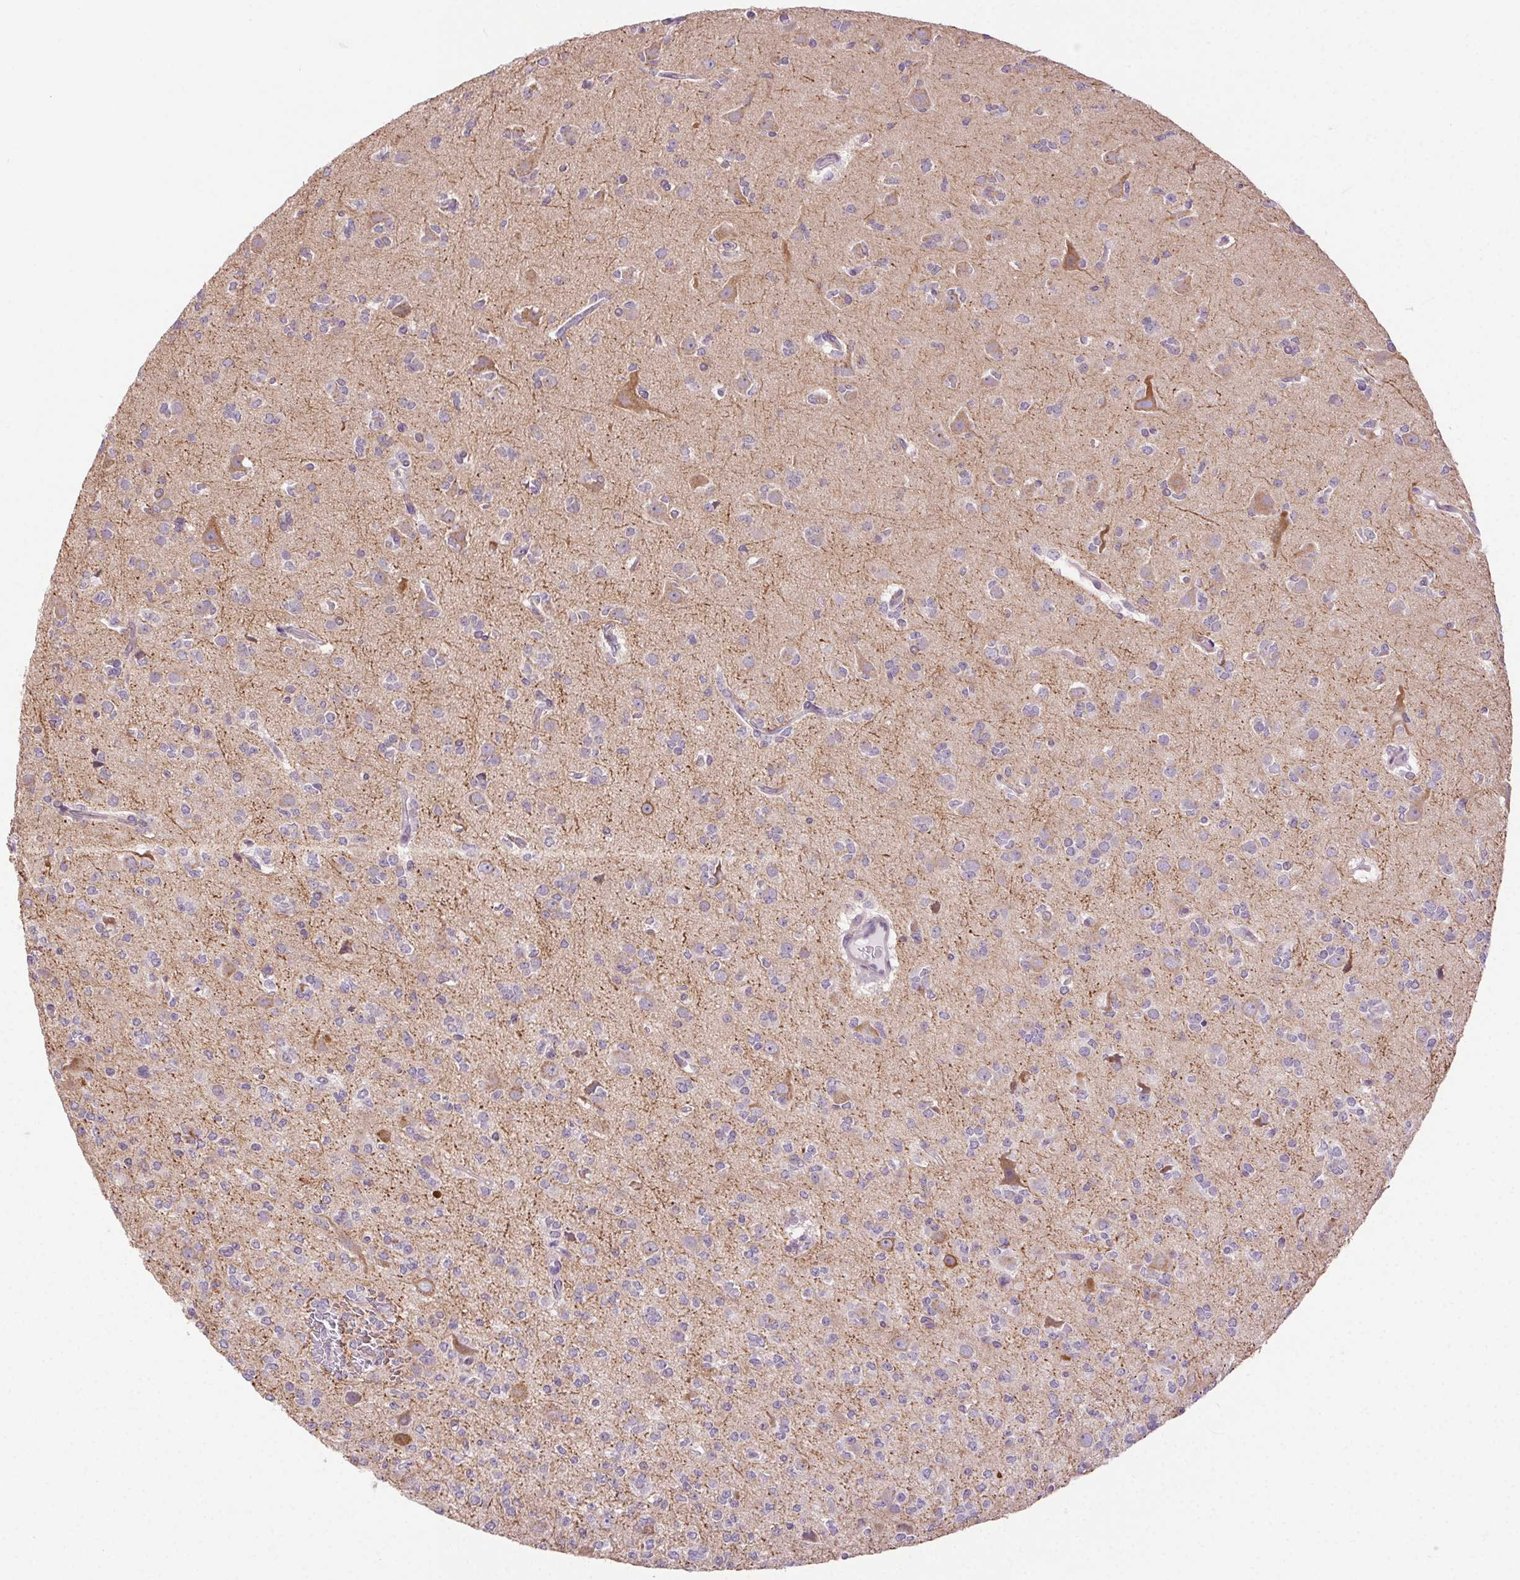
{"staining": {"intensity": "negative", "quantity": "none", "location": "none"}, "tissue": "glioma", "cell_type": "Tumor cells", "image_type": "cancer", "snomed": [{"axis": "morphology", "description": "Glioma, malignant, Low grade"}, {"axis": "topography", "description": "Brain"}], "caption": "Immunohistochemistry (IHC) of human glioma displays no positivity in tumor cells. The staining was performed using DAB (3,3'-diaminobenzidine) to visualize the protein expression in brown, while the nuclei were stained in blue with hematoxylin (Magnification: 20x).", "gene": "SYT11", "patient": {"sex": "male", "age": 27}}